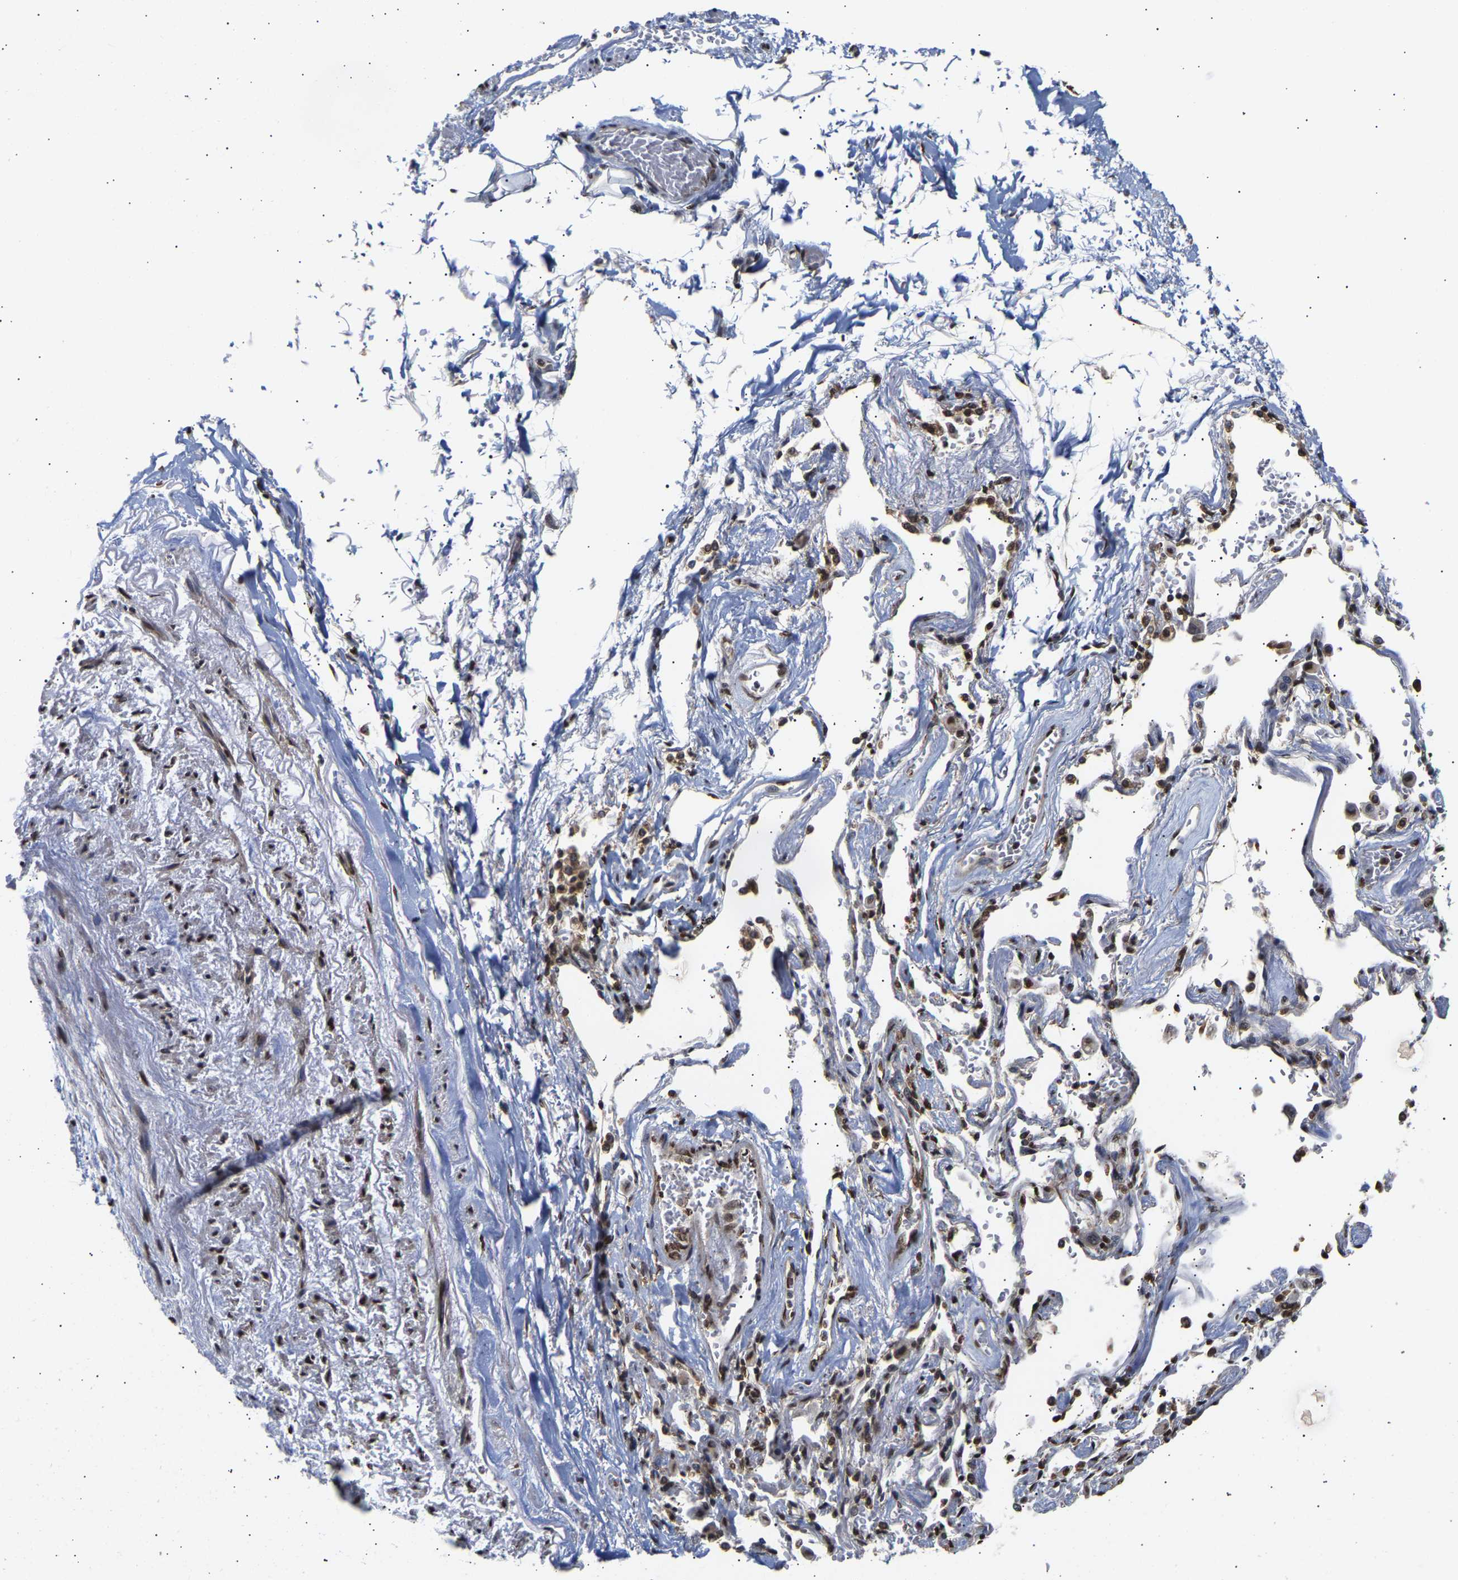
{"staining": {"intensity": "strong", "quantity": ">75%", "location": "nuclear"}, "tissue": "adipose tissue", "cell_type": "Adipocytes", "image_type": "normal", "snomed": [{"axis": "morphology", "description": "Normal tissue, NOS"}, {"axis": "topography", "description": "Cartilage tissue"}, {"axis": "topography", "description": "Lung"}], "caption": "Immunohistochemistry staining of unremarkable adipose tissue, which displays high levels of strong nuclear expression in about >75% of adipocytes indicating strong nuclear protein expression. The staining was performed using DAB (3,3'-diaminobenzidine) (brown) for protein detection and nuclei were counterstained in hematoxylin (blue).", "gene": "PSIP1", "patient": {"sex": "female", "age": 77}}